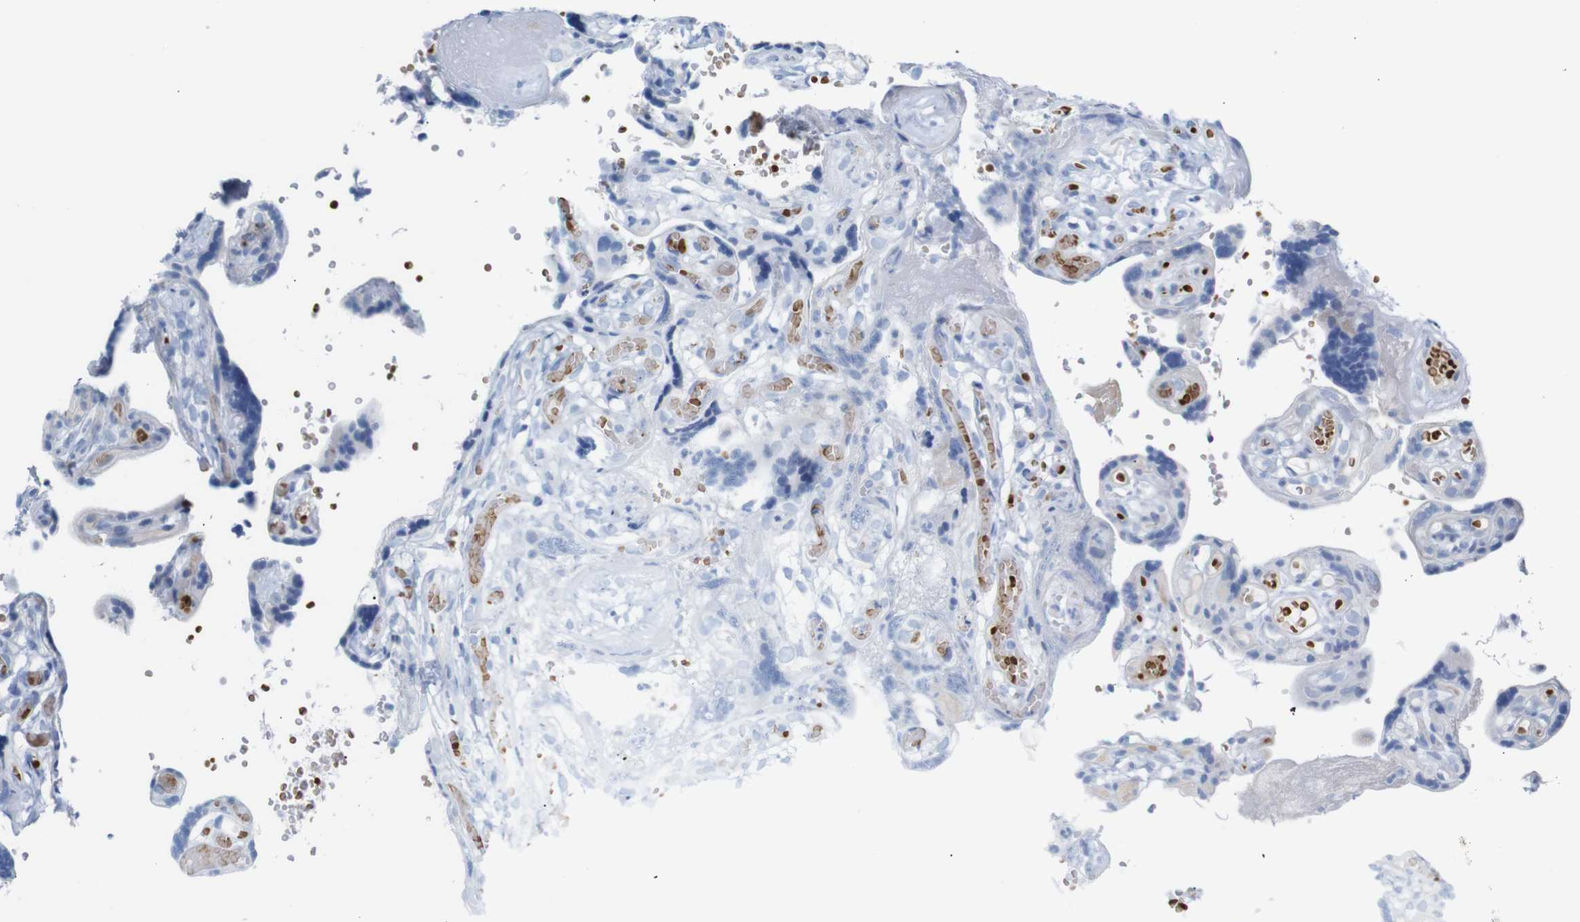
{"staining": {"intensity": "moderate", "quantity": "25%-75%", "location": "cytoplasmic/membranous"}, "tissue": "placenta", "cell_type": "Decidual cells", "image_type": "normal", "snomed": [{"axis": "morphology", "description": "Normal tissue, NOS"}, {"axis": "topography", "description": "Placenta"}], "caption": "Decidual cells show medium levels of moderate cytoplasmic/membranous positivity in approximately 25%-75% of cells in normal placenta. (DAB (3,3'-diaminobenzidine) IHC, brown staining for protein, blue staining for nuclei).", "gene": "ERVMER34", "patient": {"sex": "female", "age": 30}}